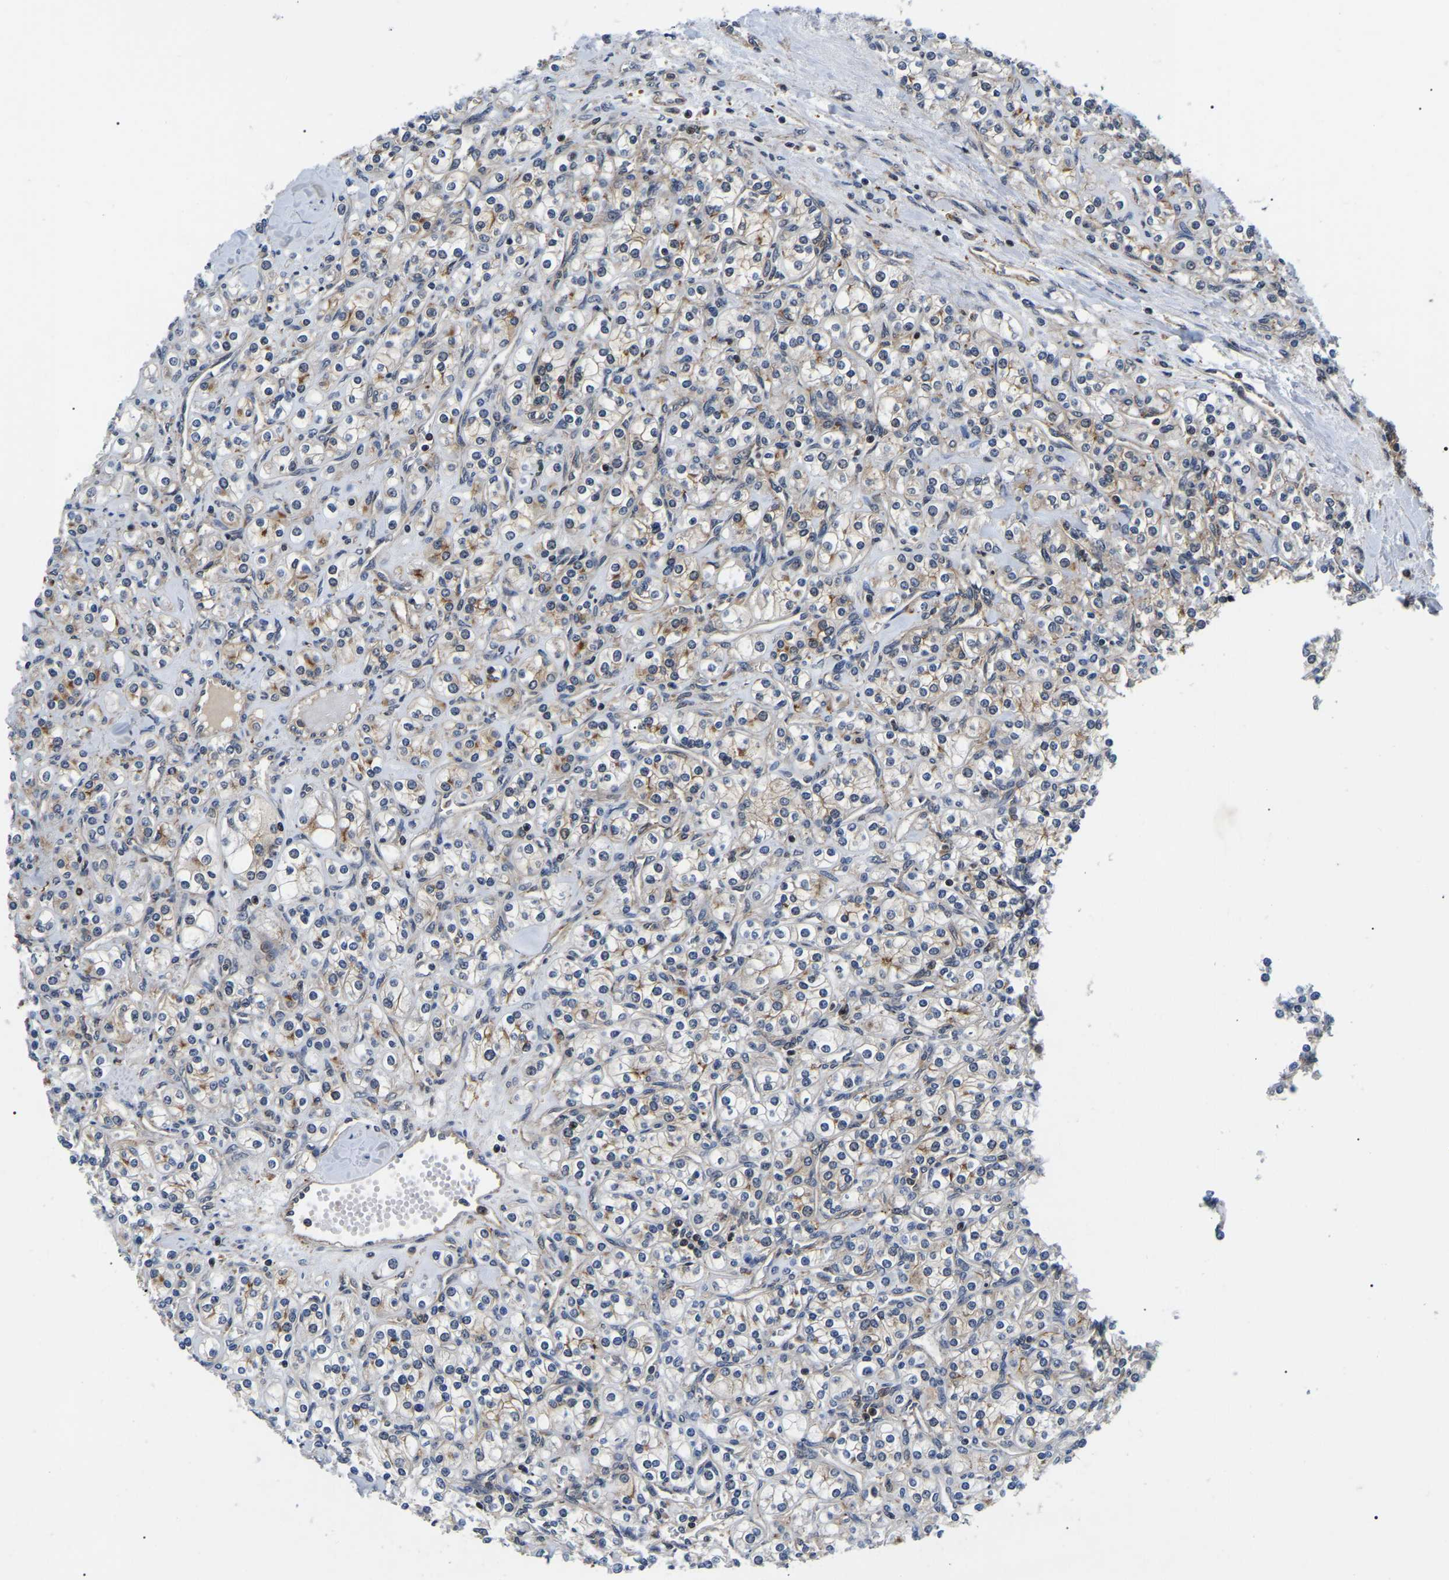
{"staining": {"intensity": "moderate", "quantity": ">75%", "location": "cytoplasmic/membranous"}, "tissue": "renal cancer", "cell_type": "Tumor cells", "image_type": "cancer", "snomed": [{"axis": "morphology", "description": "Adenocarcinoma, NOS"}, {"axis": "topography", "description": "Kidney"}], "caption": "Immunohistochemistry staining of renal cancer (adenocarcinoma), which displays medium levels of moderate cytoplasmic/membranous staining in about >75% of tumor cells indicating moderate cytoplasmic/membranous protein staining. The staining was performed using DAB (brown) for protein detection and nuclei were counterstained in hematoxylin (blue).", "gene": "RRP1B", "patient": {"sex": "male", "age": 77}}